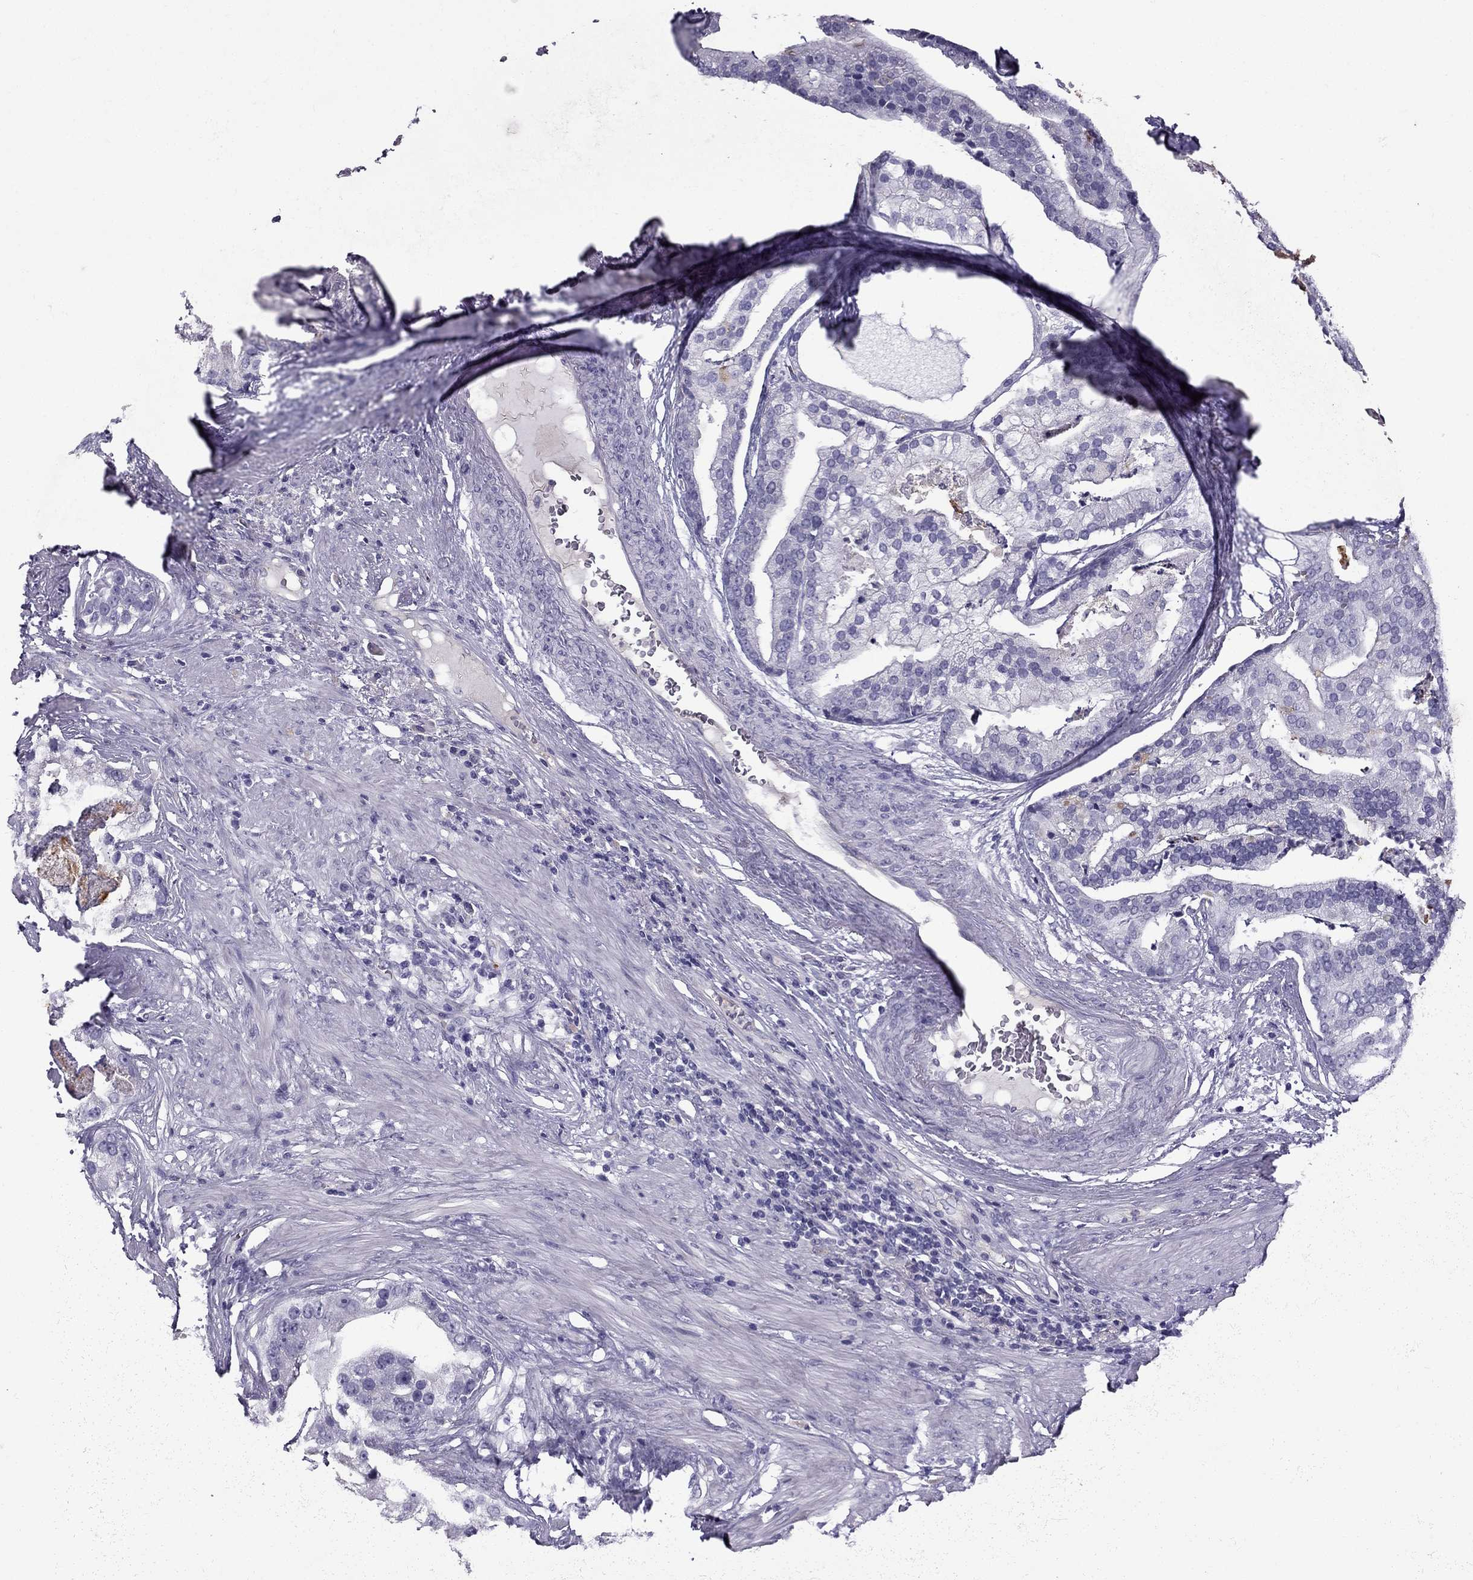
{"staining": {"intensity": "negative", "quantity": "none", "location": "none"}, "tissue": "prostate cancer", "cell_type": "Tumor cells", "image_type": "cancer", "snomed": [{"axis": "morphology", "description": "Adenocarcinoma, NOS"}, {"axis": "topography", "description": "Prostate and seminal vesicle, NOS"}, {"axis": "topography", "description": "Prostate"}], "caption": "Prostate cancer was stained to show a protein in brown. There is no significant expression in tumor cells.", "gene": "STOML3", "patient": {"sex": "male", "age": 44}}